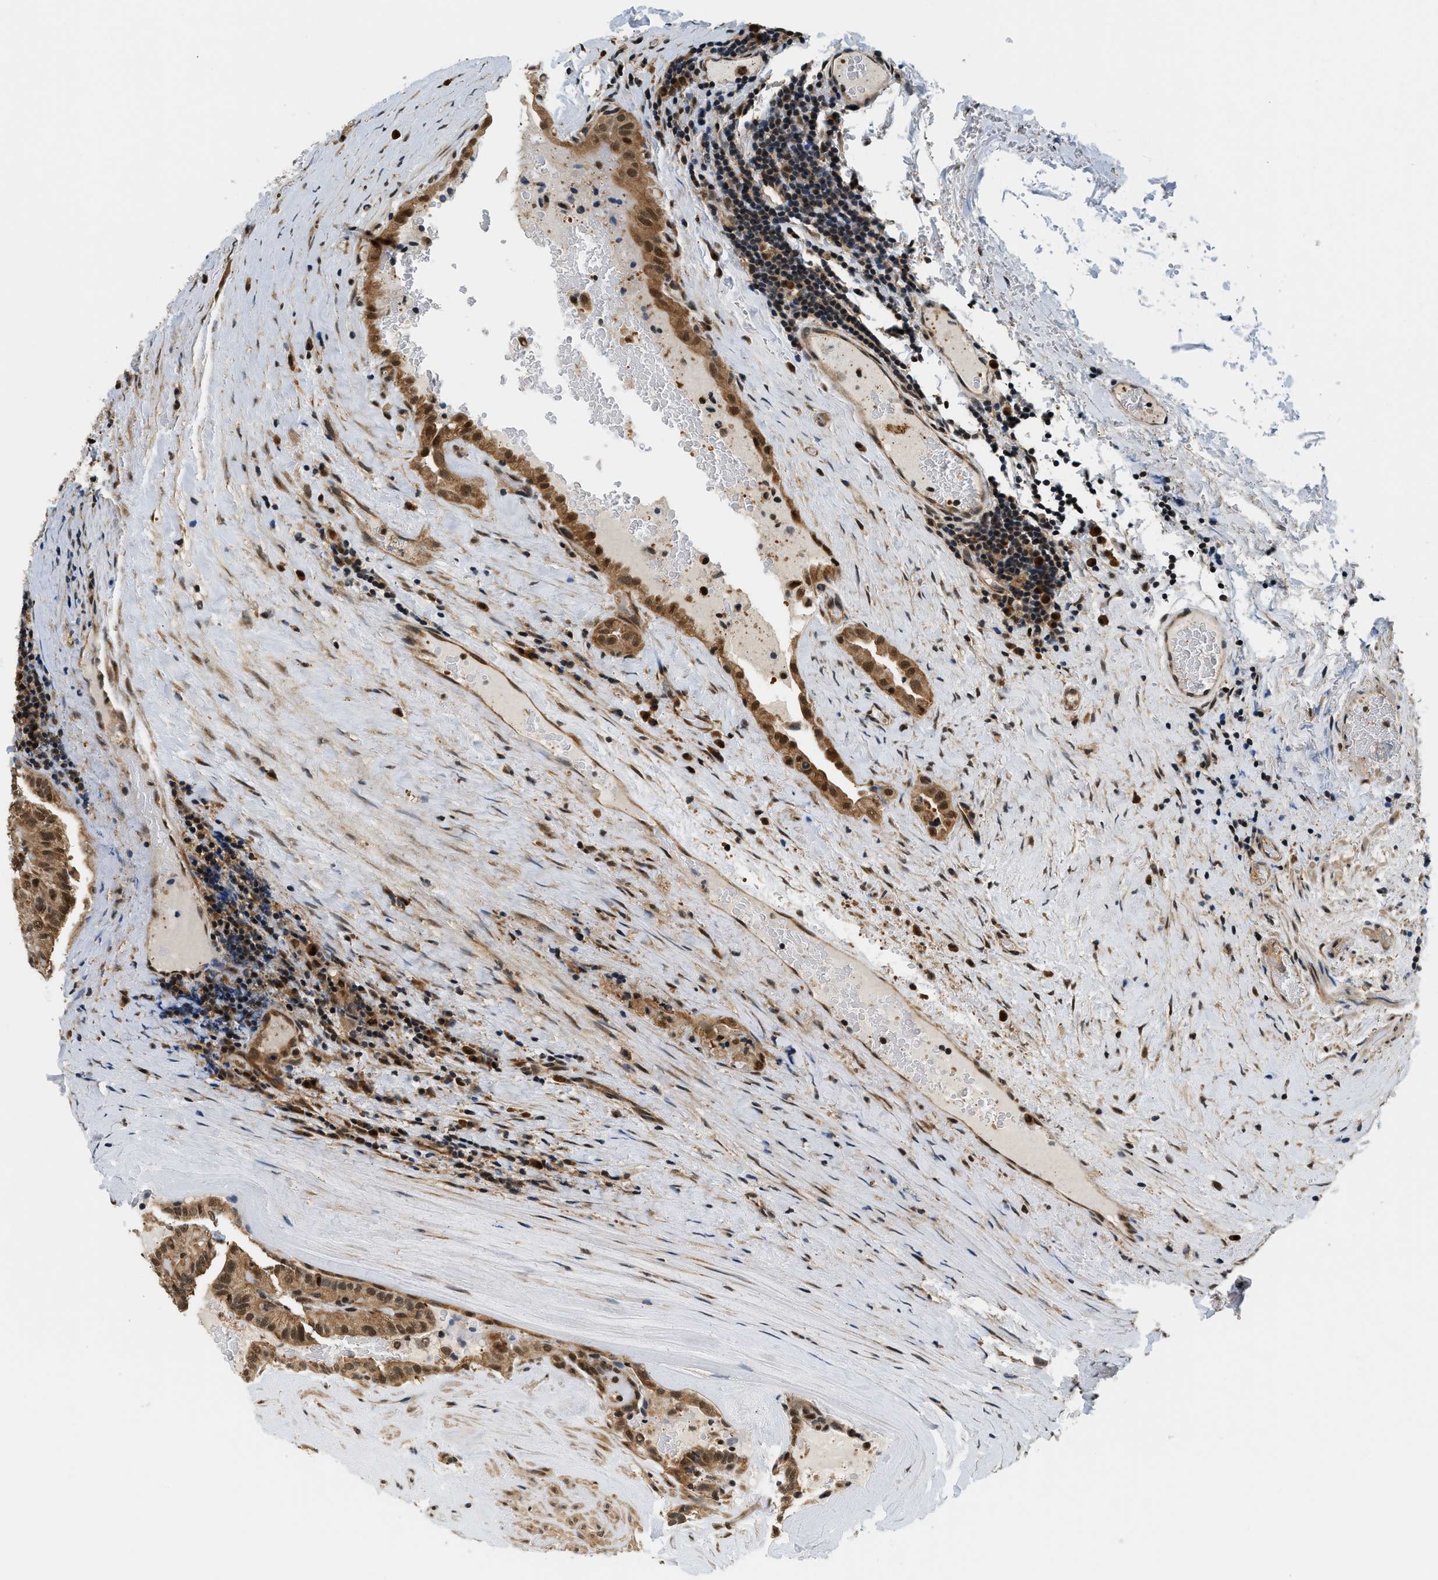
{"staining": {"intensity": "moderate", "quantity": ">75%", "location": "cytoplasmic/membranous,nuclear"}, "tissue": "thyroid cancer", "cell_type": "Tumor cells", "image_type": "cancer", "snomed": [{"axis": "morphology", "description": "Papillary adenocarcinoma, NOS"}, {"axis": "topography", "description": "Thyroid gland"}], "caption": "Protein analysis of thyroid papillary adenocarcinoma tissue exhibits moderate cytoplasmic/membranous and nuclear staining in about >75% of tumor cells.", "gene": "PSMD3", "patient": {"sex": "male", "age": 77}}